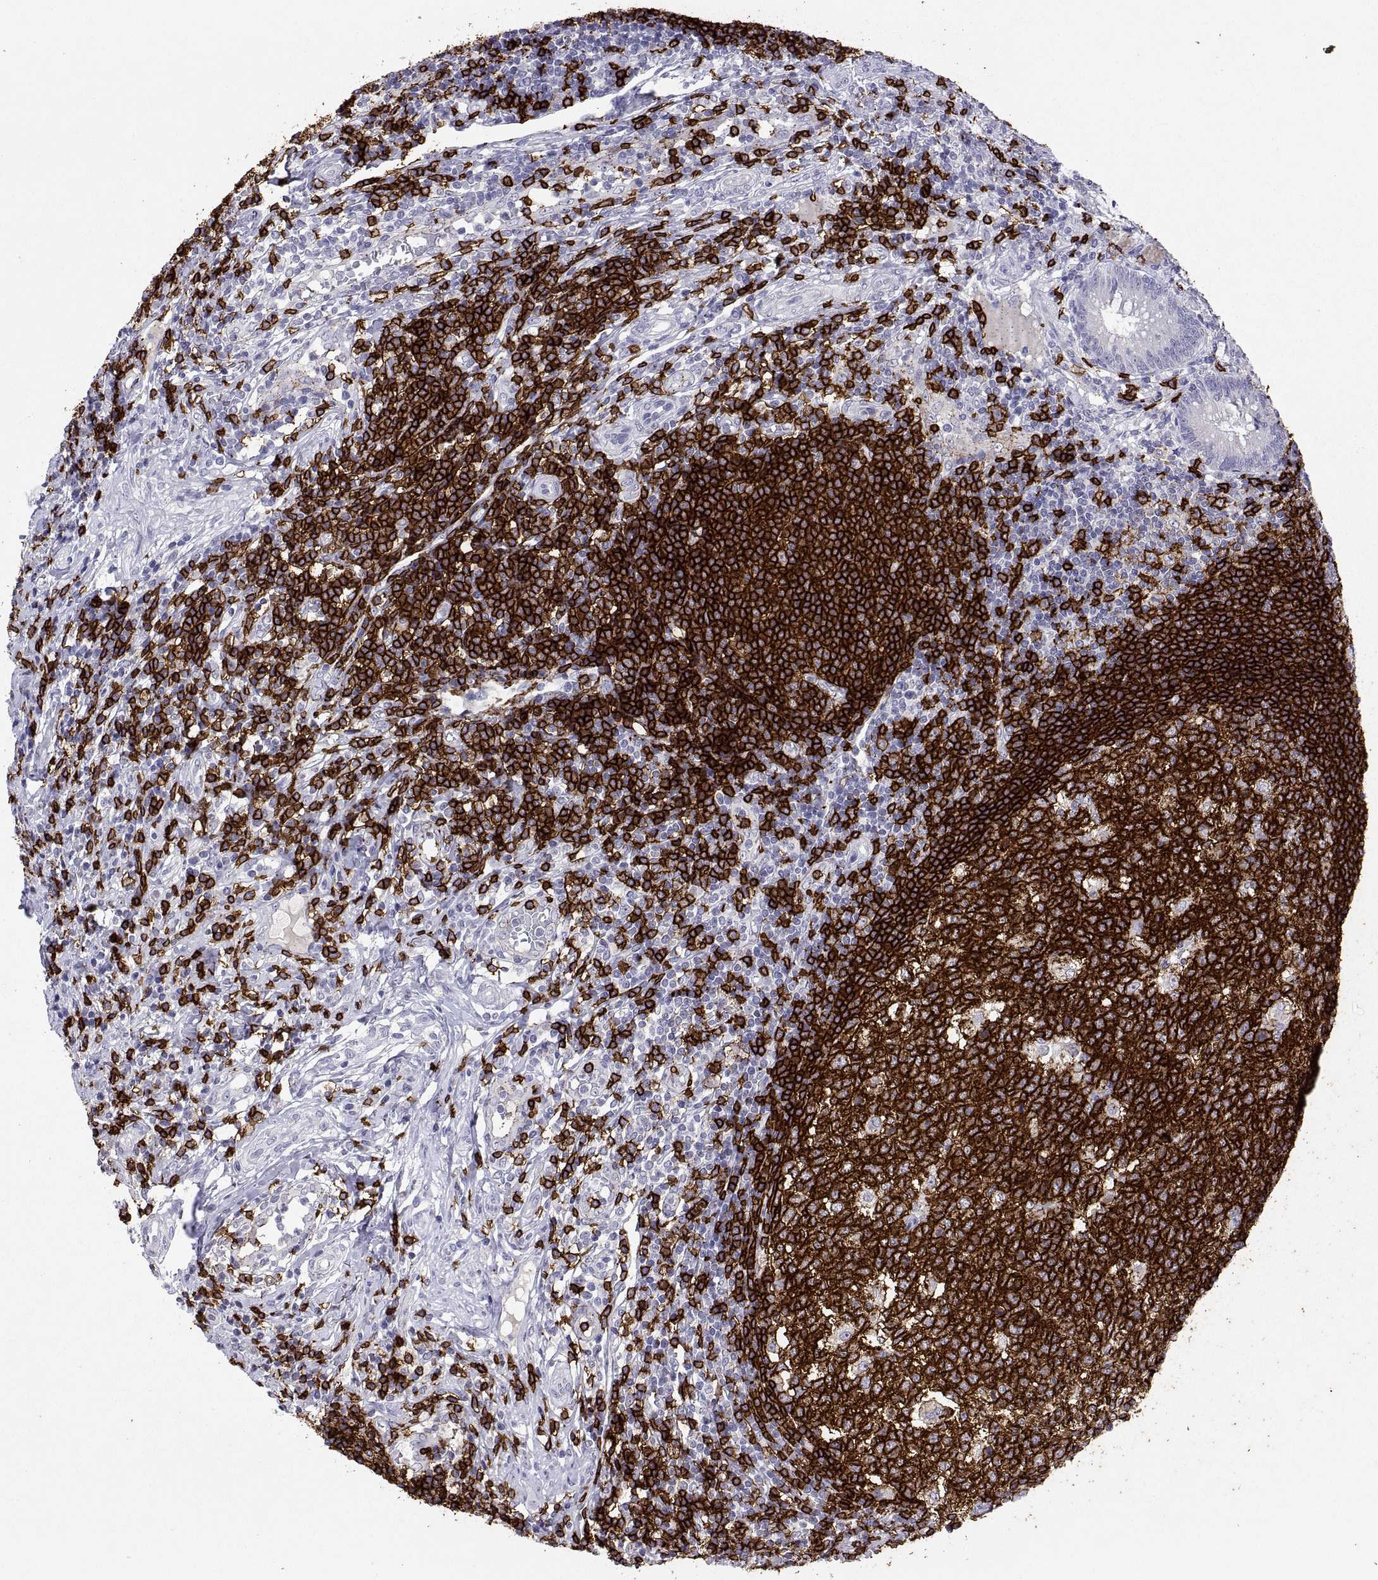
{"staining": {"intensity": "negative", "quantity": "none", "location": "none"}, "tissue": "appendix", "cell_type": "Glandular cells", "image_type": "normal", "snomed": [{"axis": "morphology", "description": "Normal tissue, NOS"}, {"axis": "morphology", "description": "Inflammation, NOS"}, {"axis": "topography", "description": "Appendix"}], "caption": "Glandular cells show no significant protein positivity in normal appendix. (DAB immunohistochemistry with hematoxylin counter stain).", "gene": "MS4A1", "patient": {"sex": "male", "age": 16}}